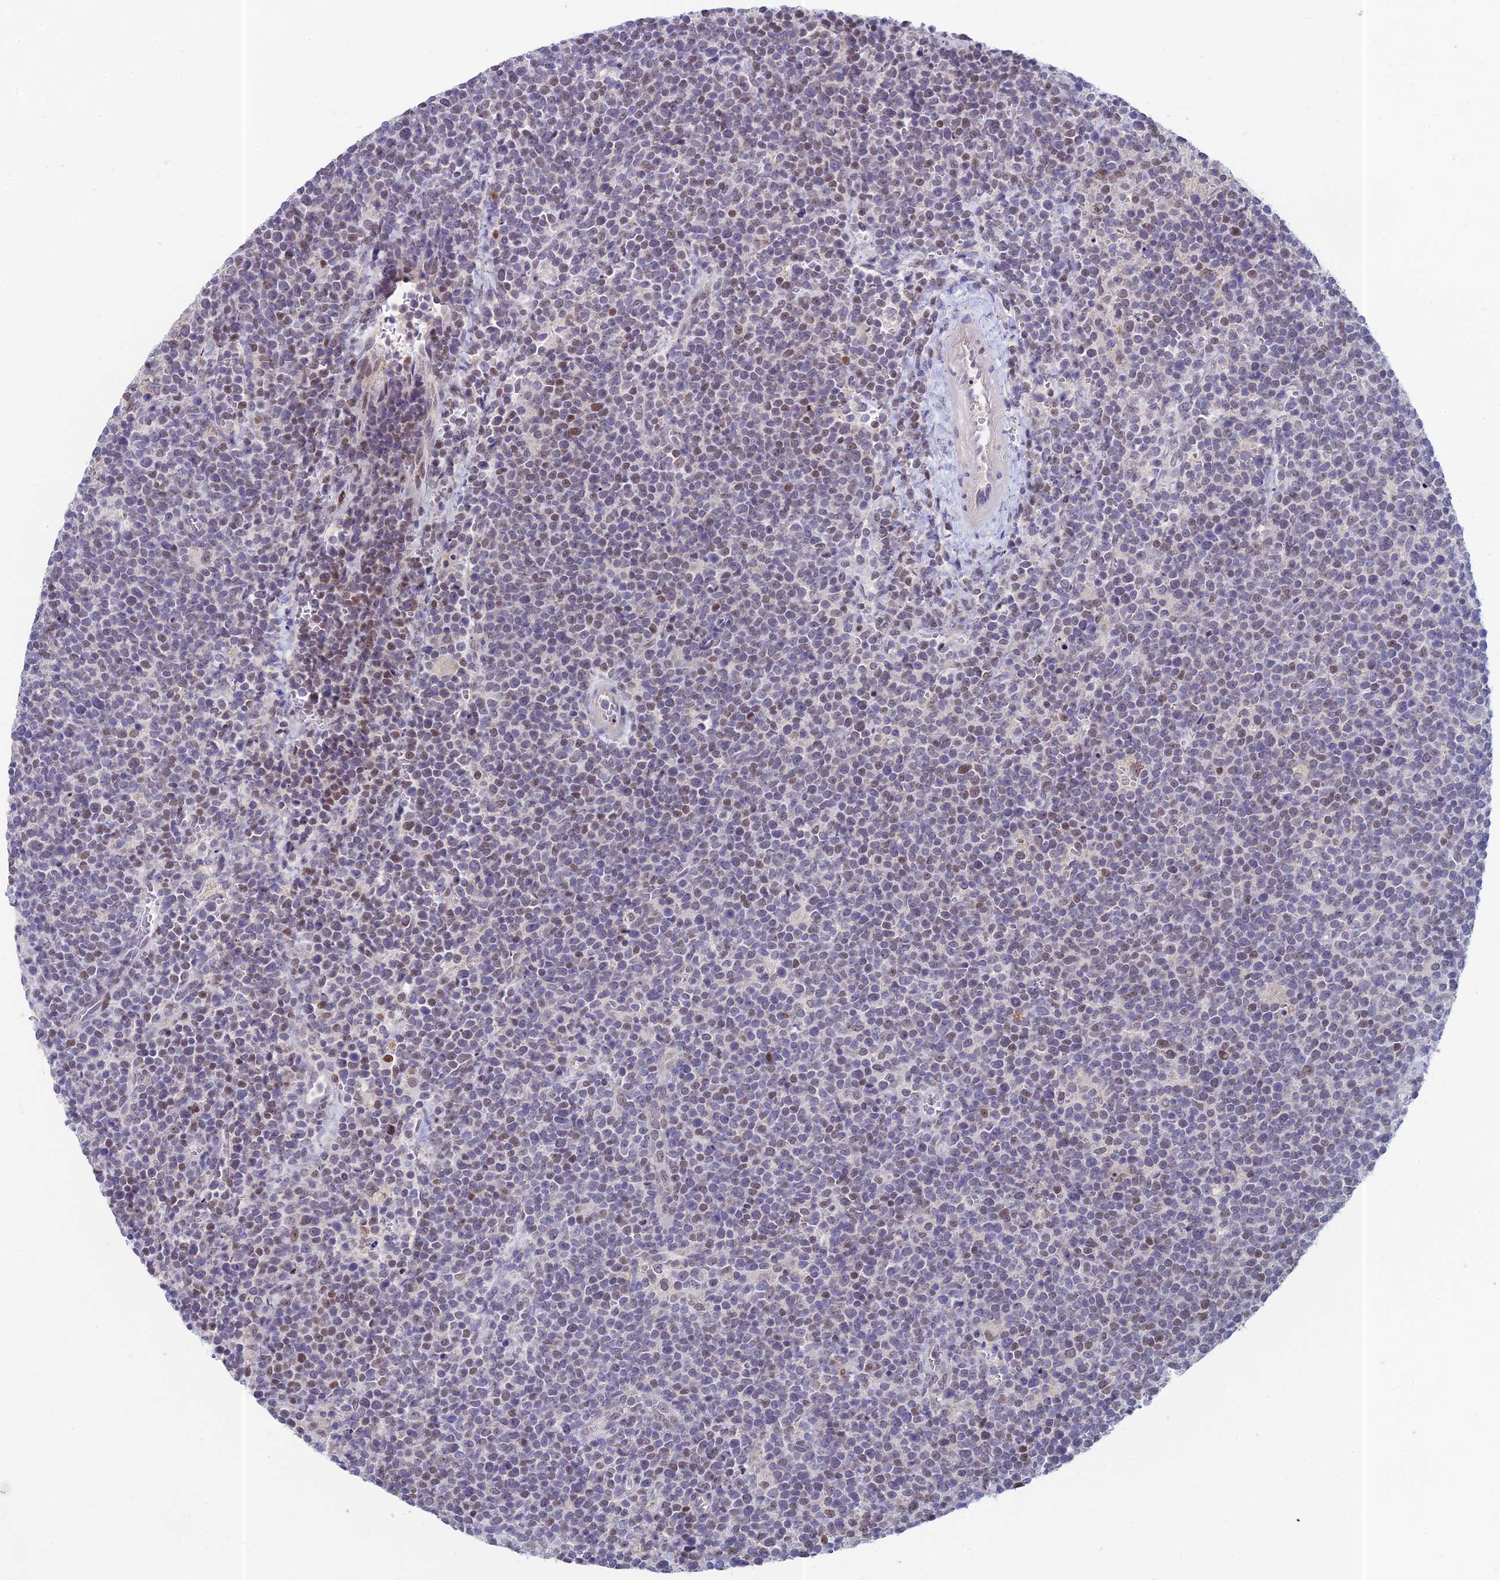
{"staining": {"intensity": "weak", "quantity": "25%-75%", "location": "nuclear"}, "tissue": "lymphoma", "cell_type": "Tumor cells", "image_type": "cancer", "snomed": [{"axis": "morphology", "description": "Malignant lymphoma, non-Hodgkin's type, High grade"}, {"axis": "topography", "description": "Lymph node"}], "caption": "A photomicrograph of human lymphoma stained for a protein exhibits weak nuclear brown staining in tumor cells.", "gene": "MRPL17", "patient": {"sex": "male", "age": 61}}